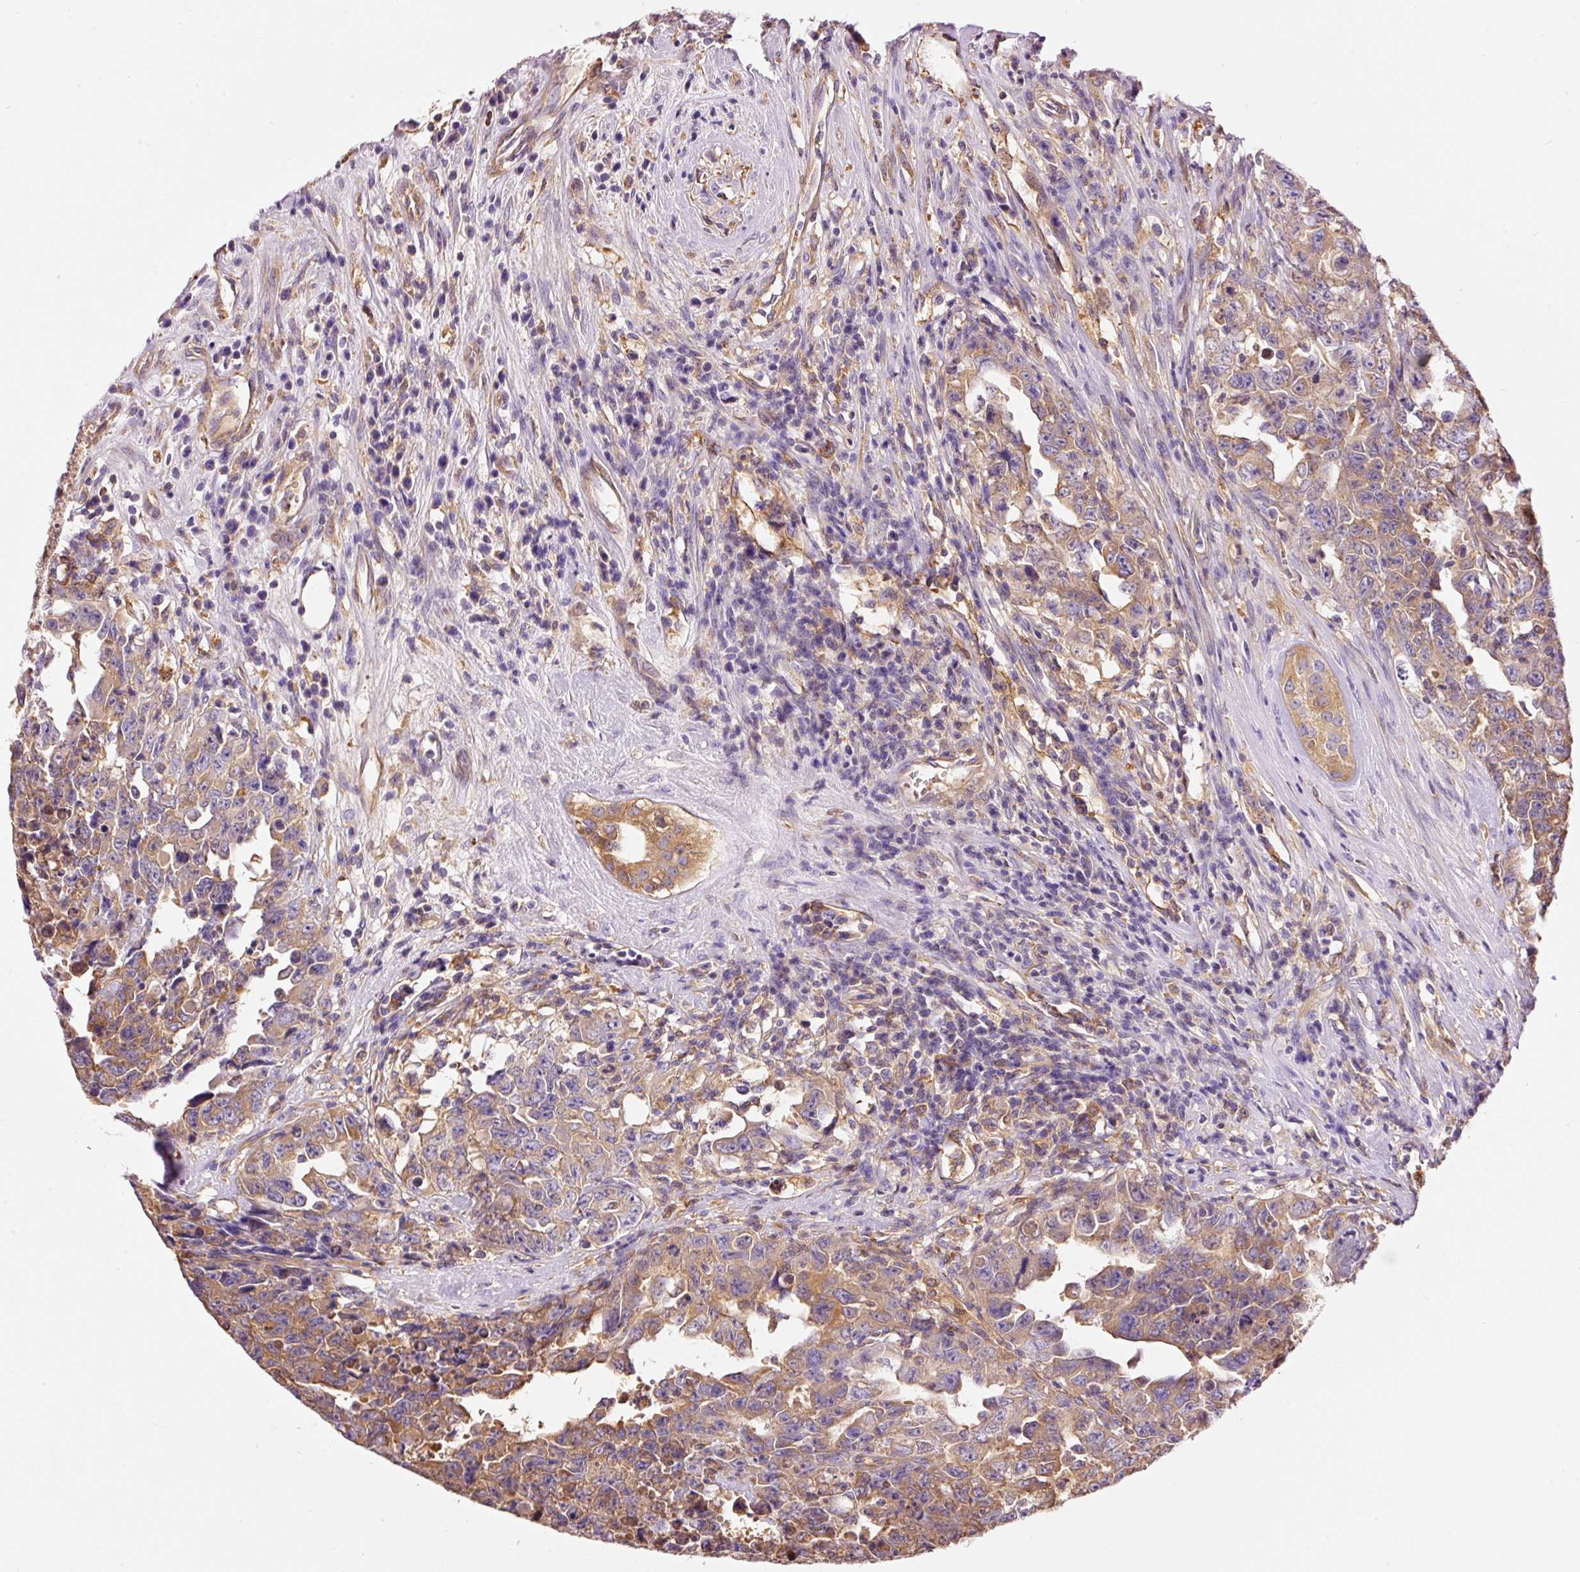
{"staining": {"intensity": "moderate", "quantity": ">75%", "location": "cytoplasmic/membranous"}, "tissue": "testis cancer", "cell_type": "Tumor cells", "image_type": "cancer", "snomed": [{"axis": "morphology", "description": "Carcinoma, Embryonal, NOS"}, {"axis": "topography", "description": "Testis"}], "caption": "The histopathology image reveals a brown stain indicating the presence of a protein in the cytoplasmic/membranous of tumor cells in testis embryonal carcinoma. The protein is shown in brown color, while the nuclei are stained blue.", "gene": "IL10RB", "patient": {"sex": "male", "age": 24}}